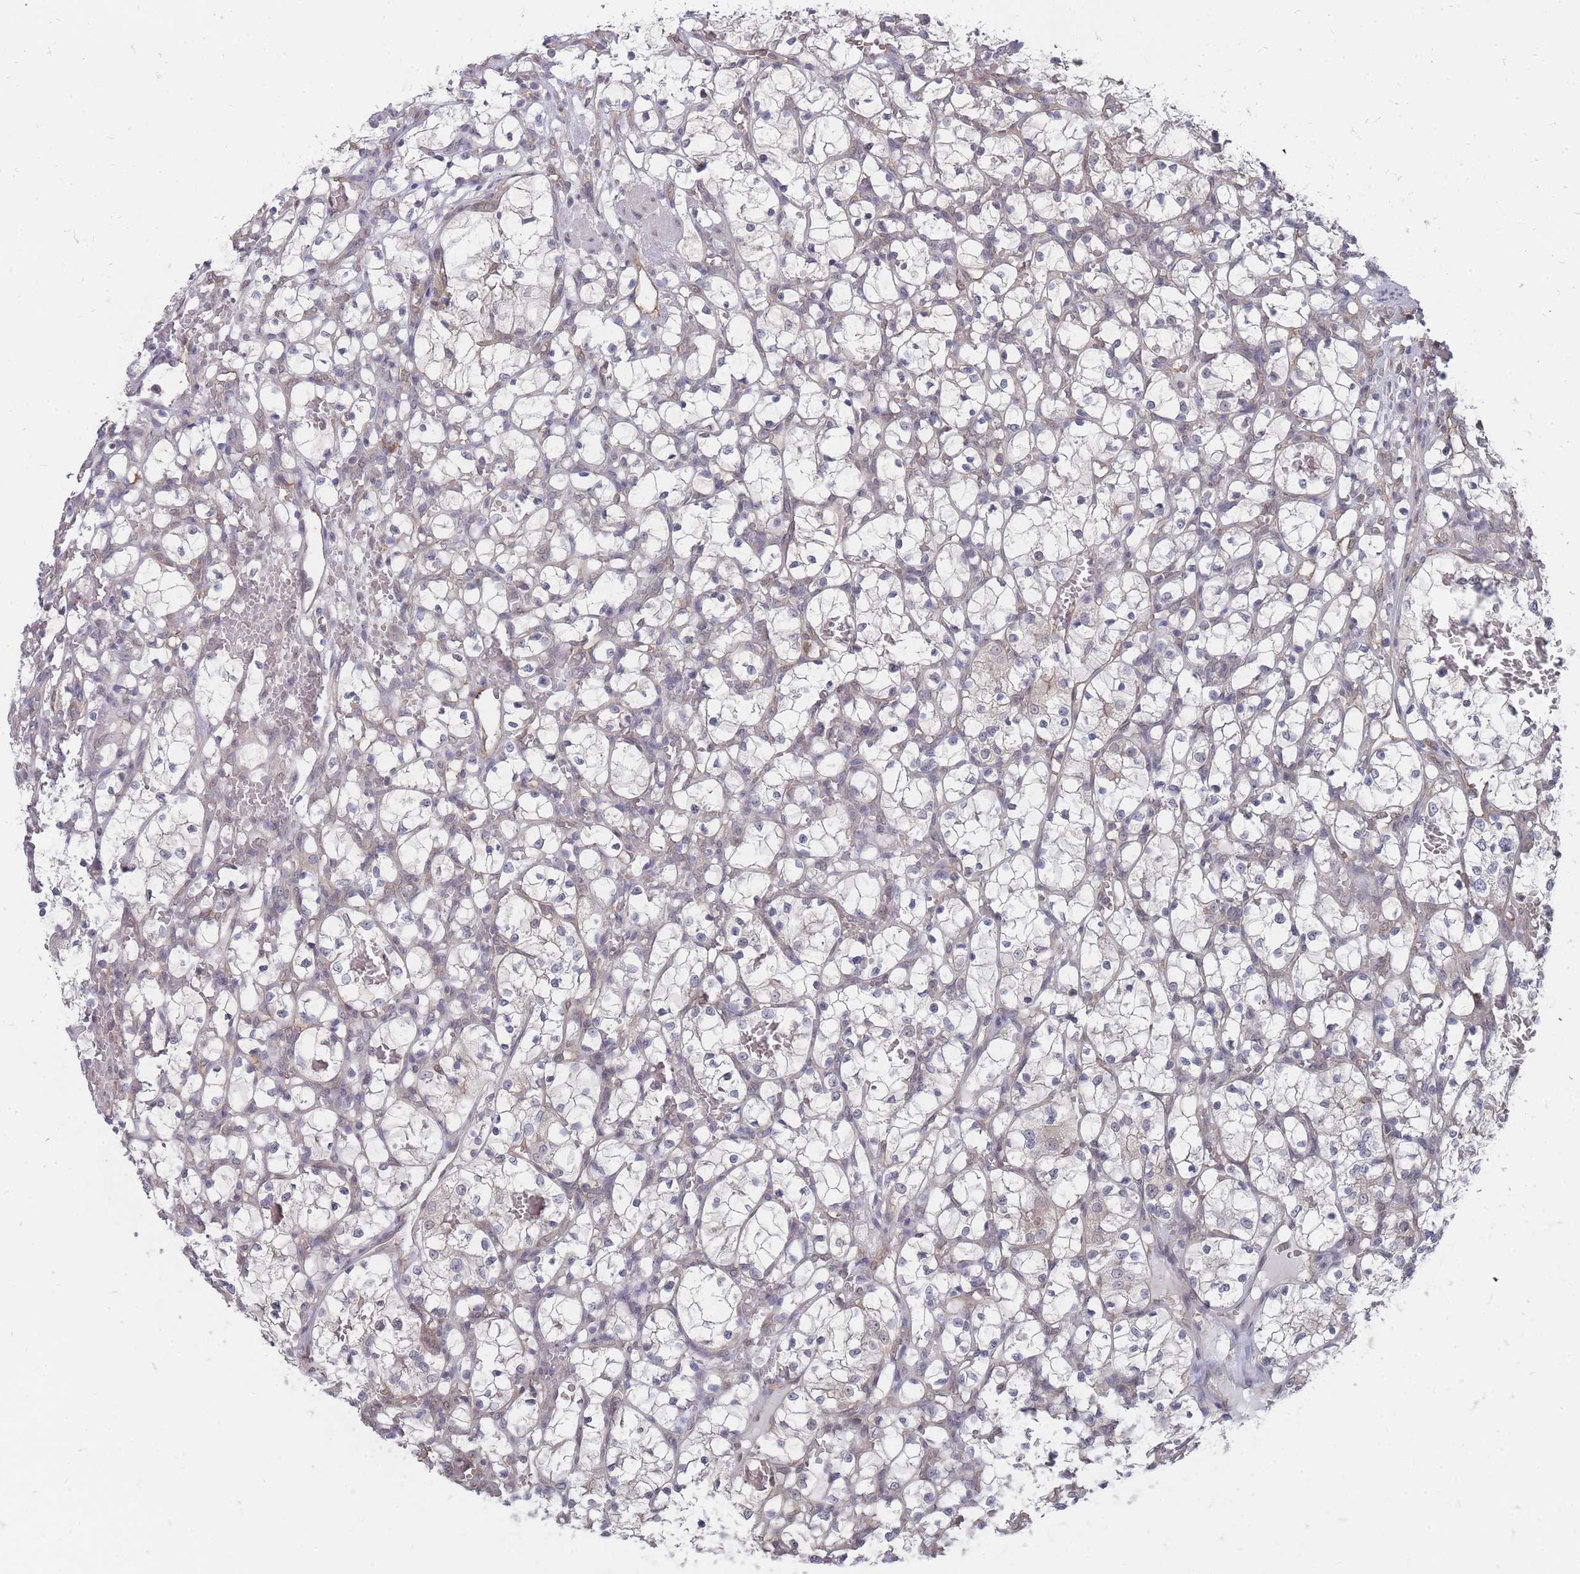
{"staining": {"intensity": "negative", "quantity": "none", "location": "none"}, "tissue": "renal cancer", "cell_type": "Tumor cells", "image_type": "cancer", "snomed": [{"axis": "morphology", "description": "Adenocarcinoma, NOS"}, {"axis": "topography", "description": "Kidney"}], "caption": "DAB immunohistochemical staining of human renal adenocarcinoma displays no significant positivity in tumor cells. Nuclei are stained in blue.", "gene": "NKD1", "patient": {"sex": "female", "age": 69}}